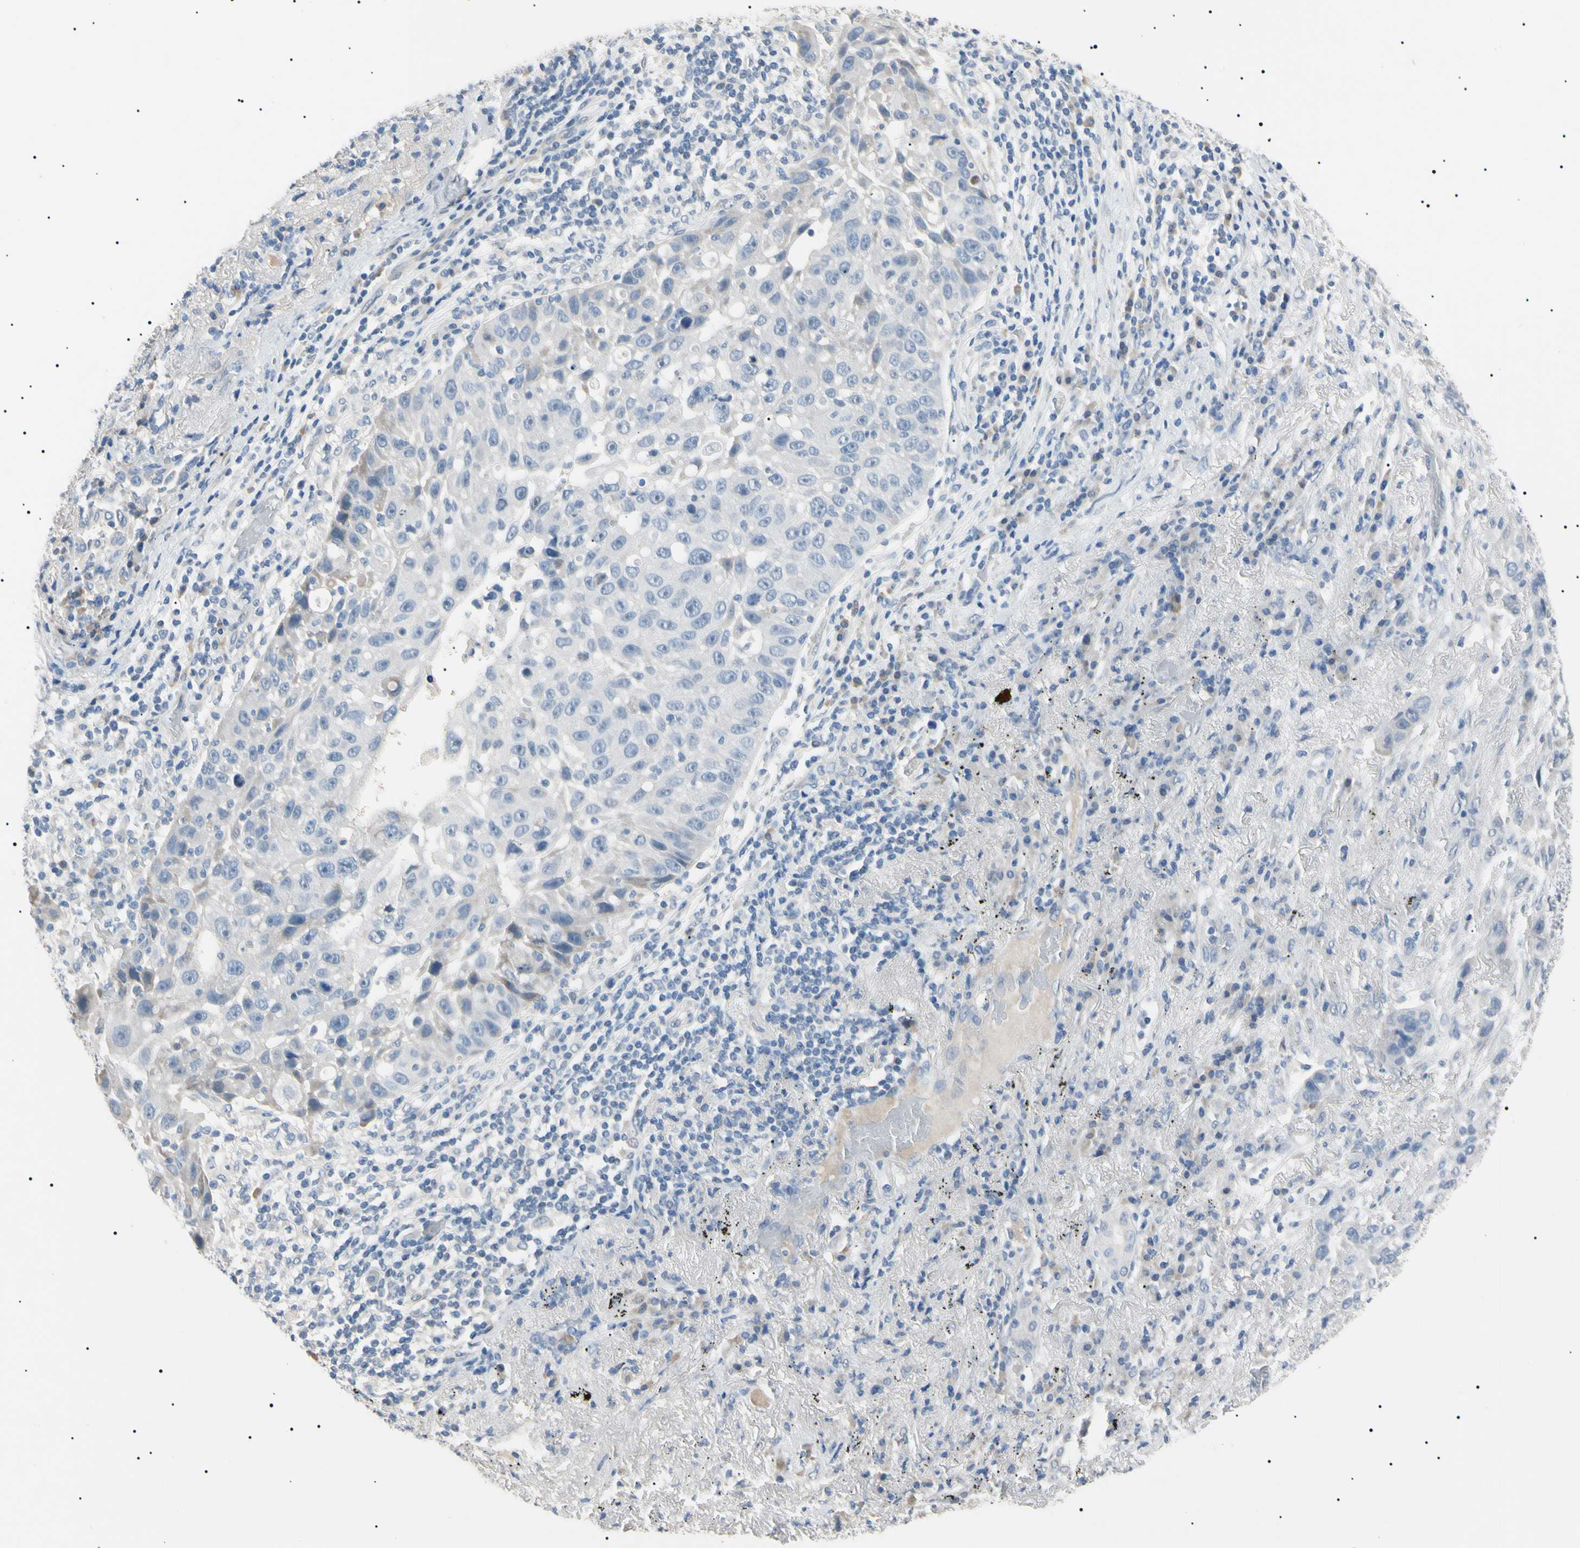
{"staining": {"intensity": "negative", "quantity": "none", "location": "none"}, "tissue": "lung cancer", "cell_type": "Tumor cells", "image_type": "cancer", "snomed": [{"axis": "morphology", "description": "Squamous cell carcinoma, NOS"}, {"axis": "topography", "description": "Lung"}], "caption": "DAB immunohistochemical staining of human squamous cell carcinoma (lung) shows no significant staining in tumor cells.", "gene": "CGB3", "patient": {"sex": "male", "age": 57}}